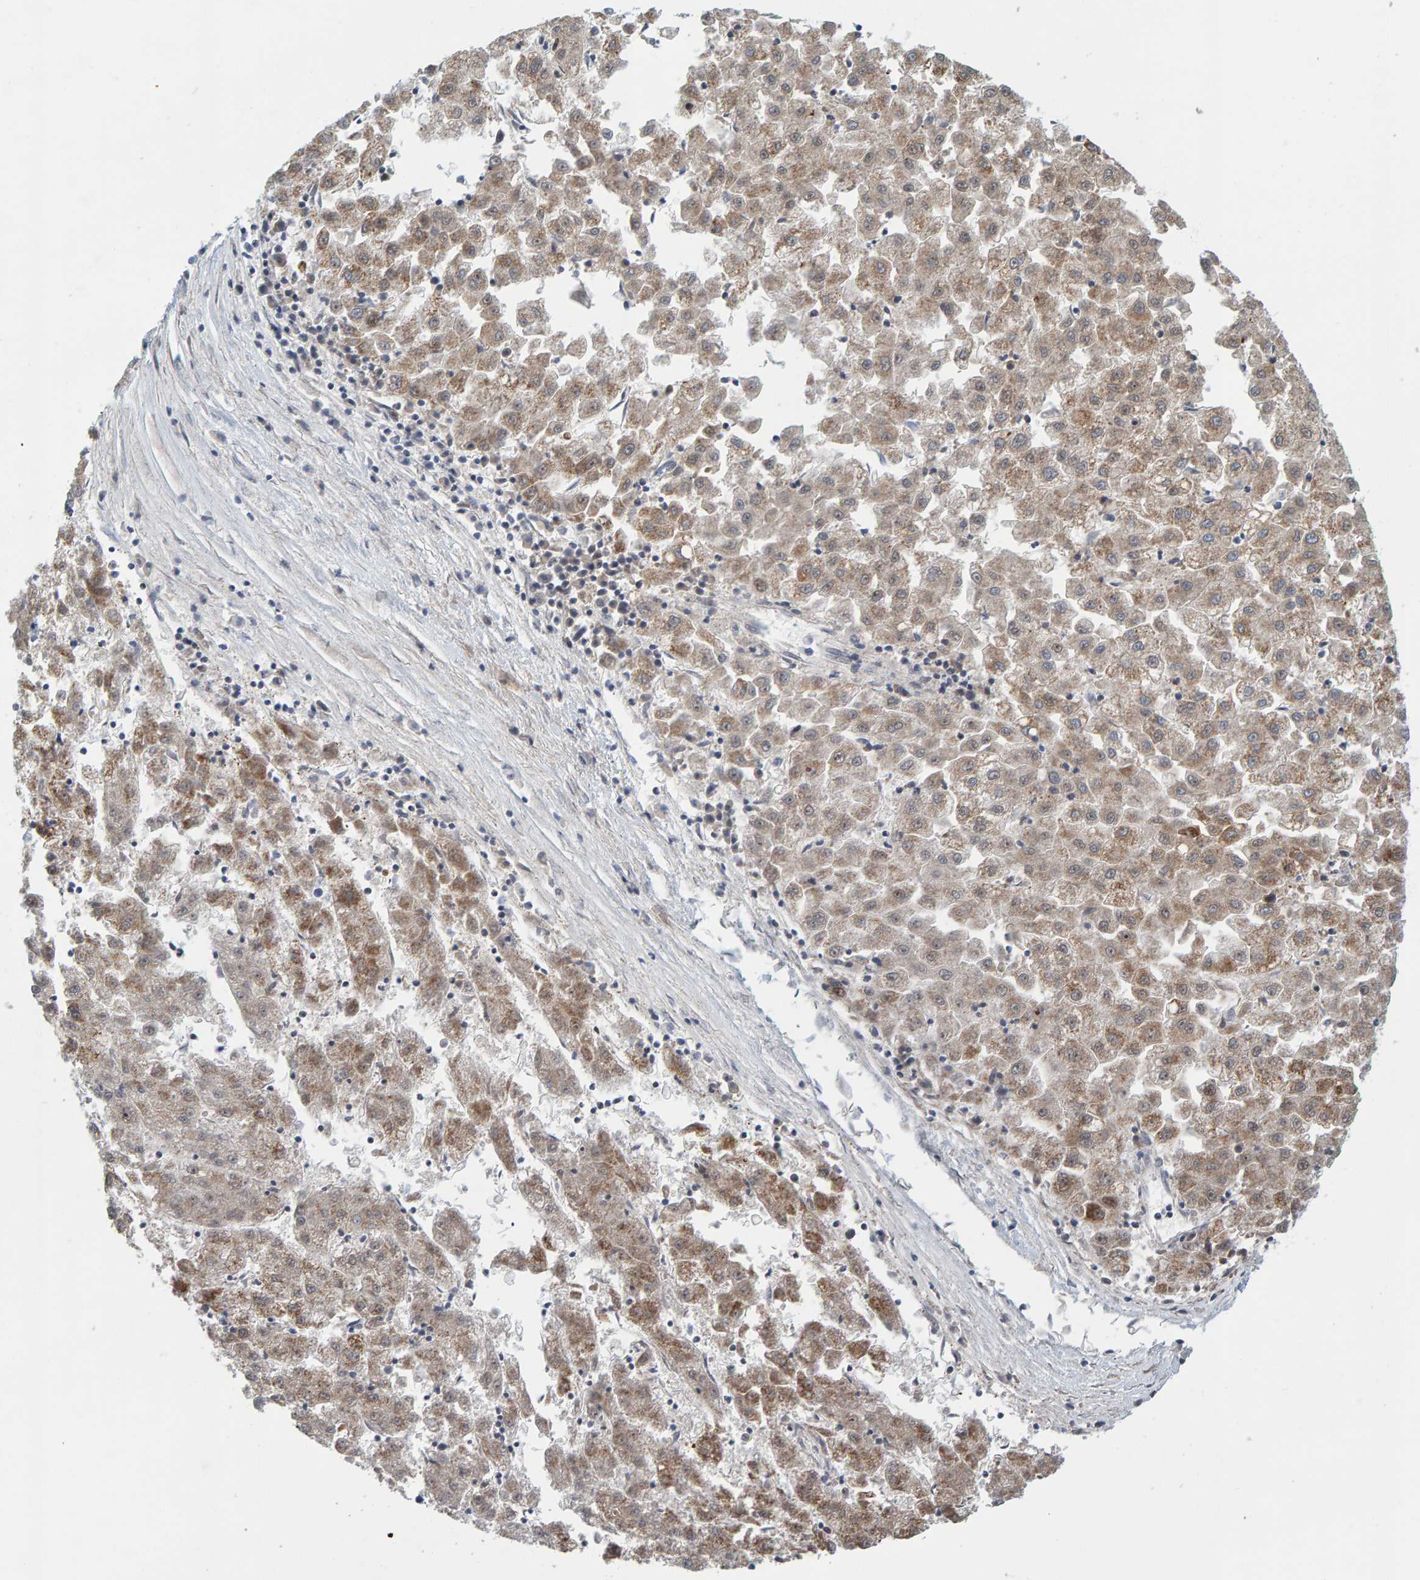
{"staining": {"intensity": "moderate", "quantity": ">75%", "location": "cytoplasmic/membranous"}, "tissue": "liver cancer", "cell_type": "Tumor cells", "image_type": "cancer", "snomed": [{"axis": "morphology", "description": "Carcinoma, Hepatocellular, NOS"}, {"axis": "topography", "description": "Liver"}], "caption": "Liver hepatocellular carcinoma tissue demonstrates moderate cytoplasmic/membranous expression in about >75% of tumor cells, visualized by immunohistochemistry. The staining was performed using DAB to visualize the protein expression in brown, while the nuclei were stained in blue with hematoxylin (Magnification: 20x).", "gene": "ZC3H3", "patient": {"sex": "male", "age": 72}}